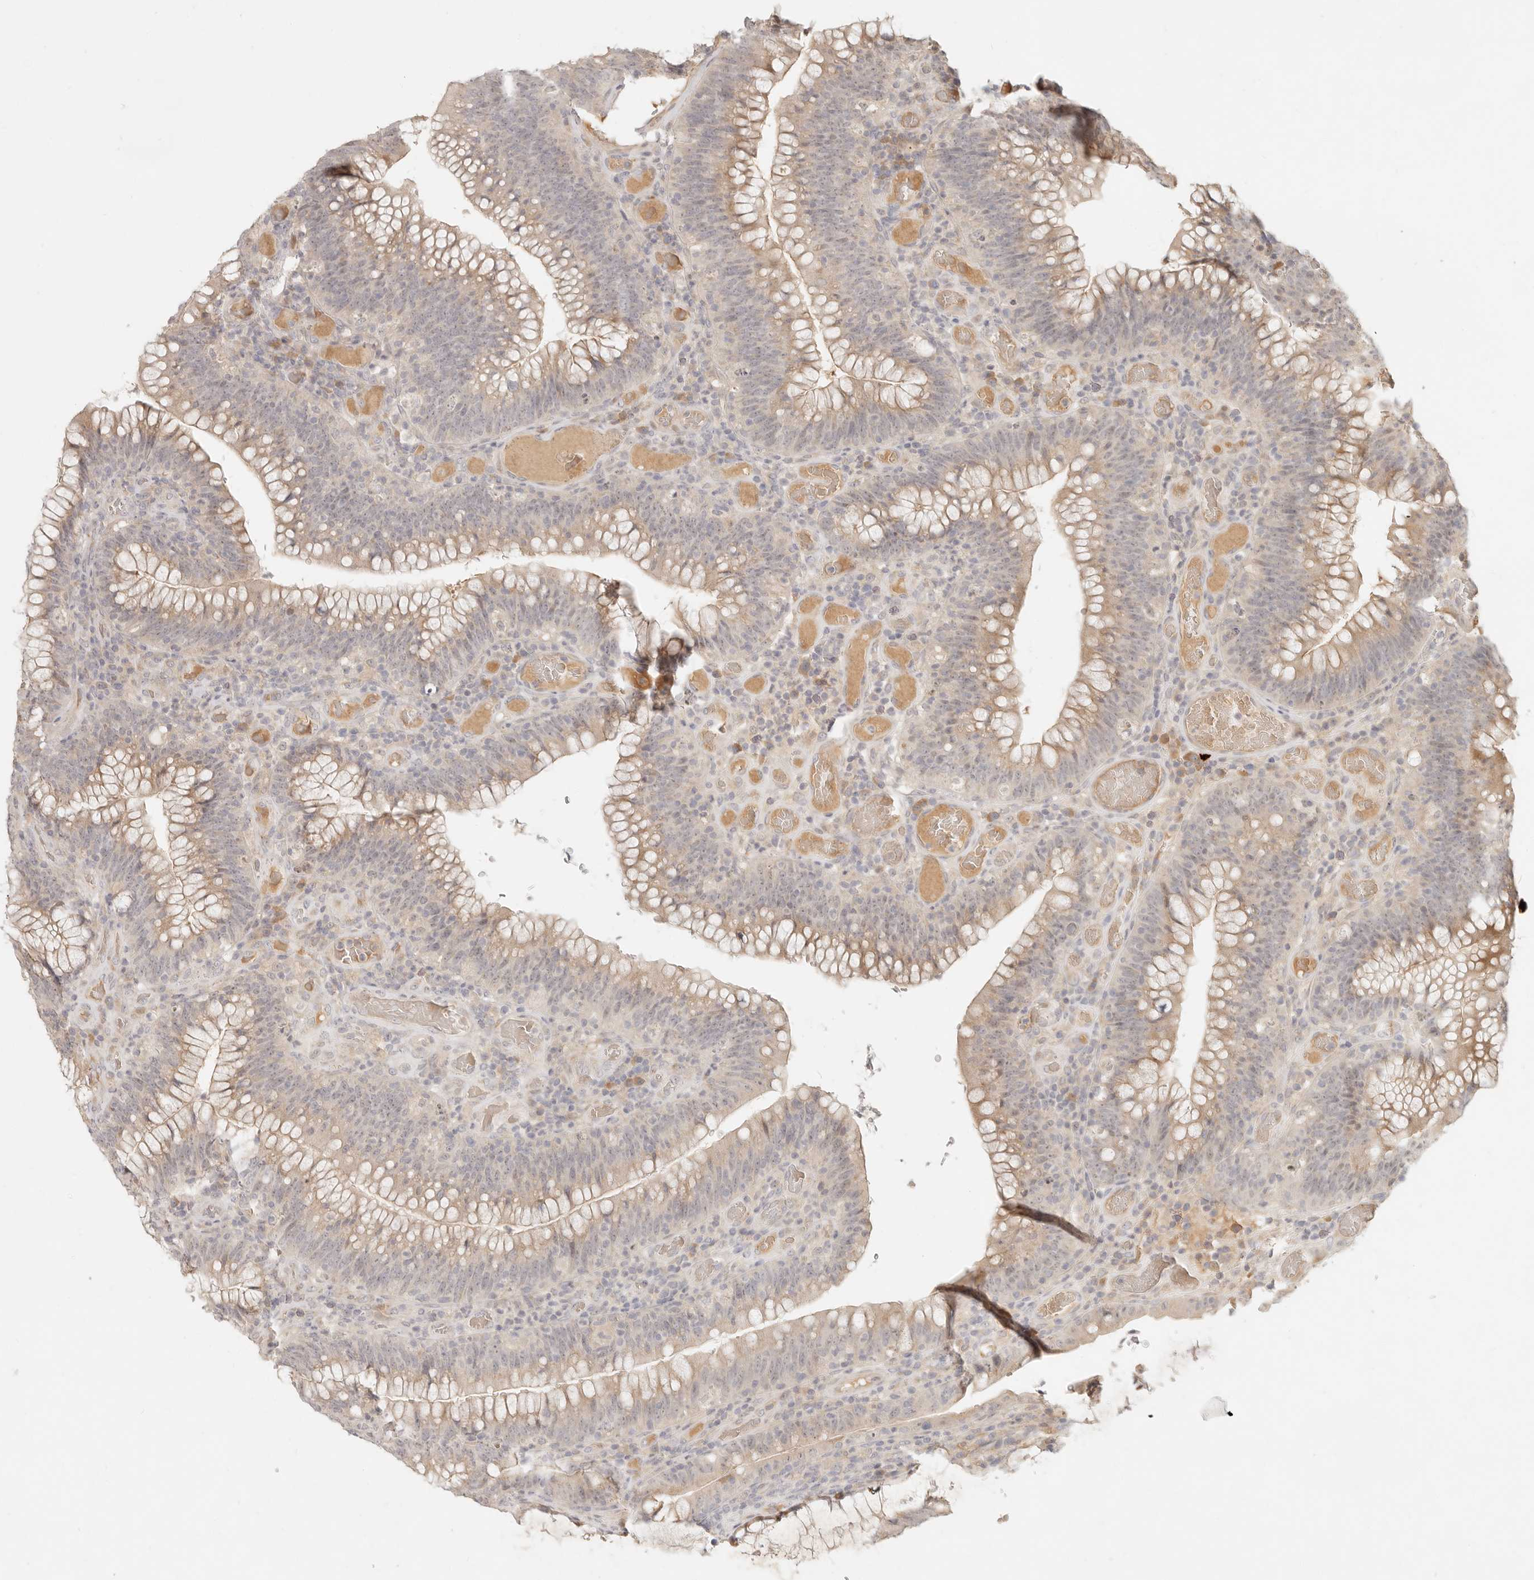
{"staining": {"intensity": "weak", "quantity": ">75%", "location": "cytoplasmic/membranous"}, "tissue": "colorectal cancer", "cell_type": "Tumor cells", "image_type": "cancer", "snomed": [{"axis": "morphology", "description": "Normal tissue, NOS"}, {"axis": "topography", "description": "Colon"}], "caption": "Immunohistochemical staining of colorectal cancer demonstrates low levels of weak cytoplasmic/membranous protein positivity in approximately >75% of tumor cells.", "gene": "UBXN11", "patient": {"sex": "female", "age": 82}}